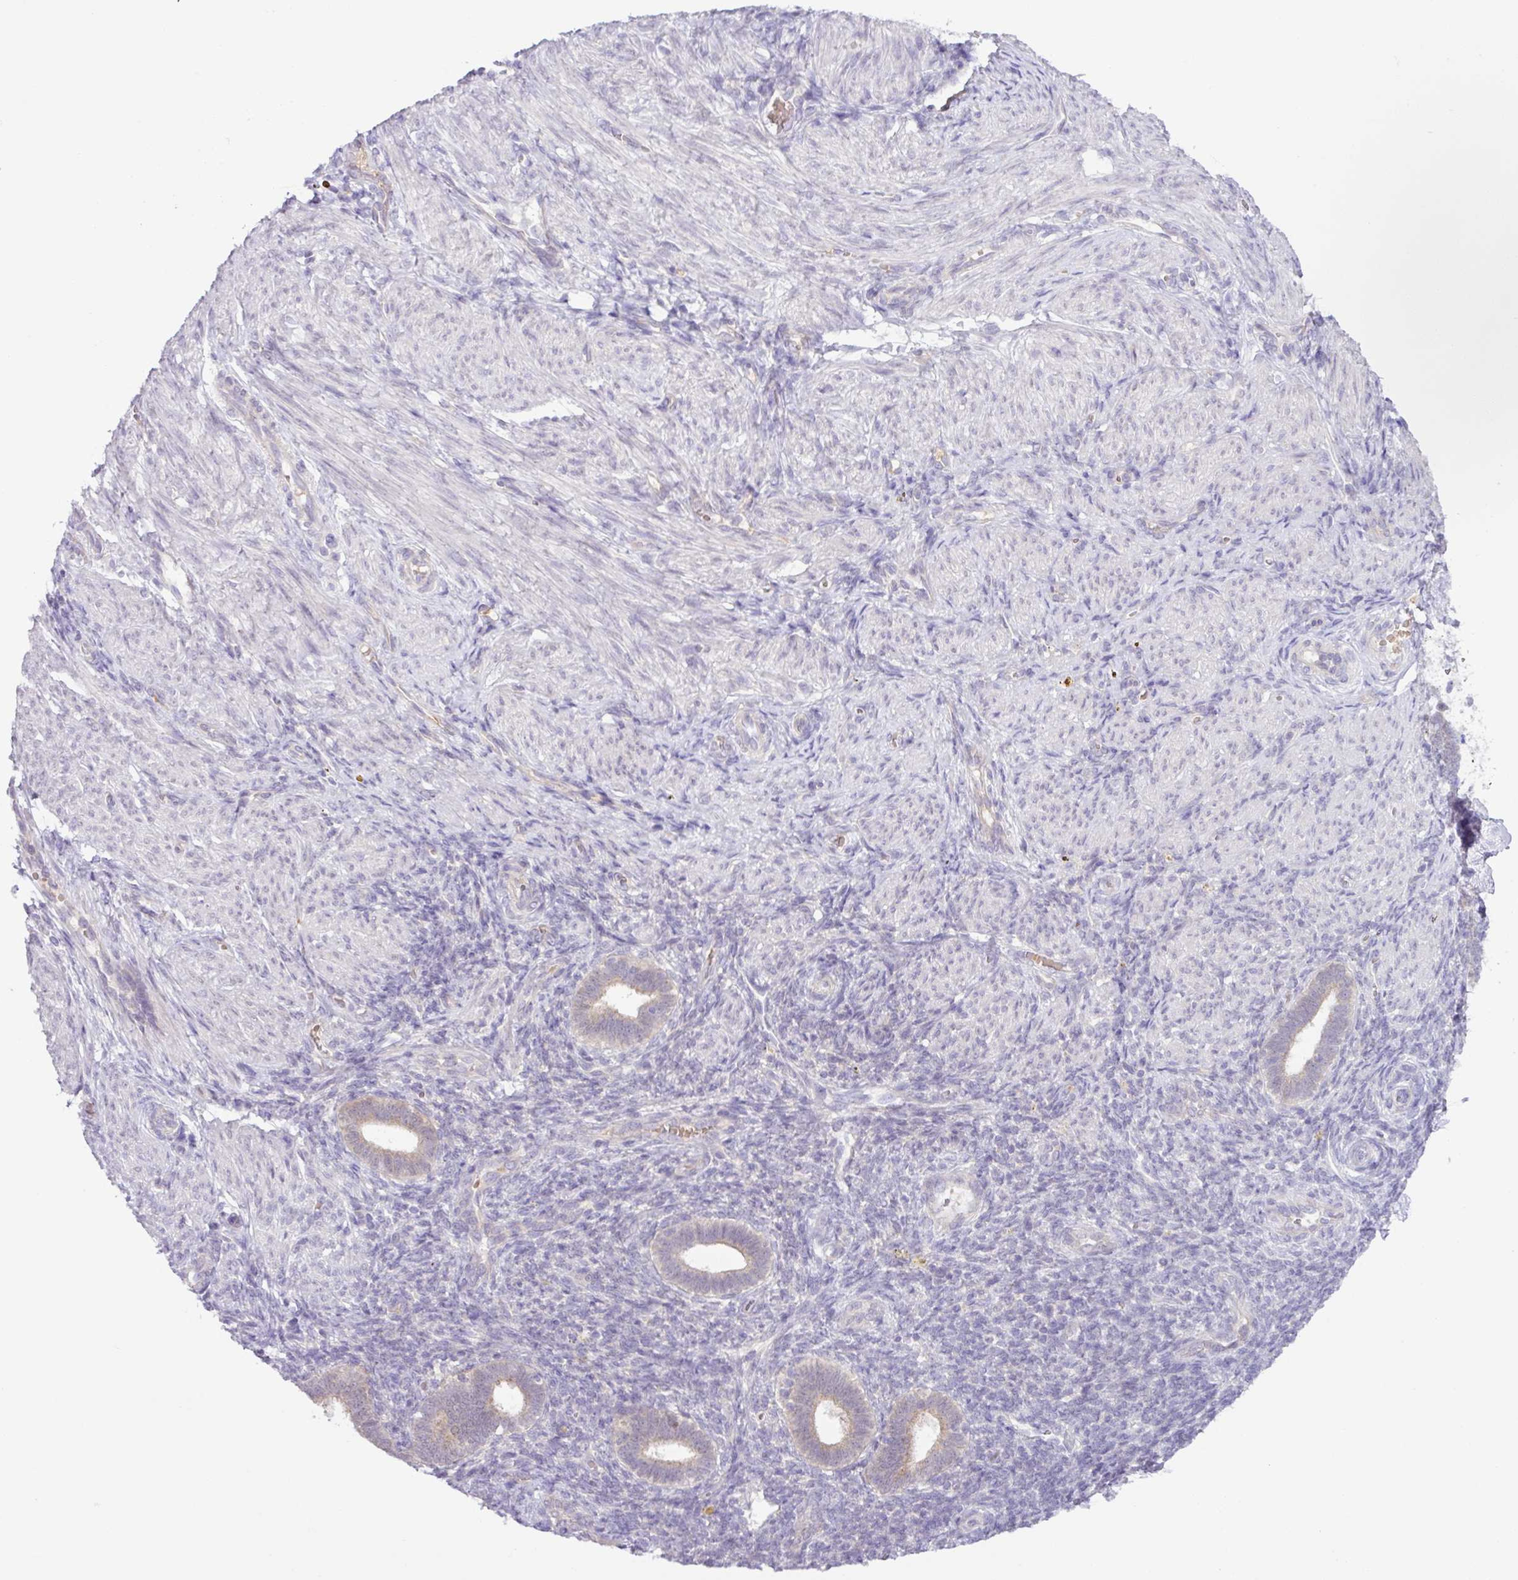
{"staining": {"intensity": "negative", "quantity": "none", "location": "none"}, "tissue": "endometrium", "cell_type": "Cells in endometrial stroma", "image_type": "normal", "snomed": [{"axis": "morphology", "description": "Normal tissue, NOS"}, {"axis": "topography", "description": "Endometrium"}], "caption": "Cells in endometrial stroma show no significant positivity in unremarkable endometrium.", "gene": "TONSL", "patient": {"sex": "female", "age": 34}}